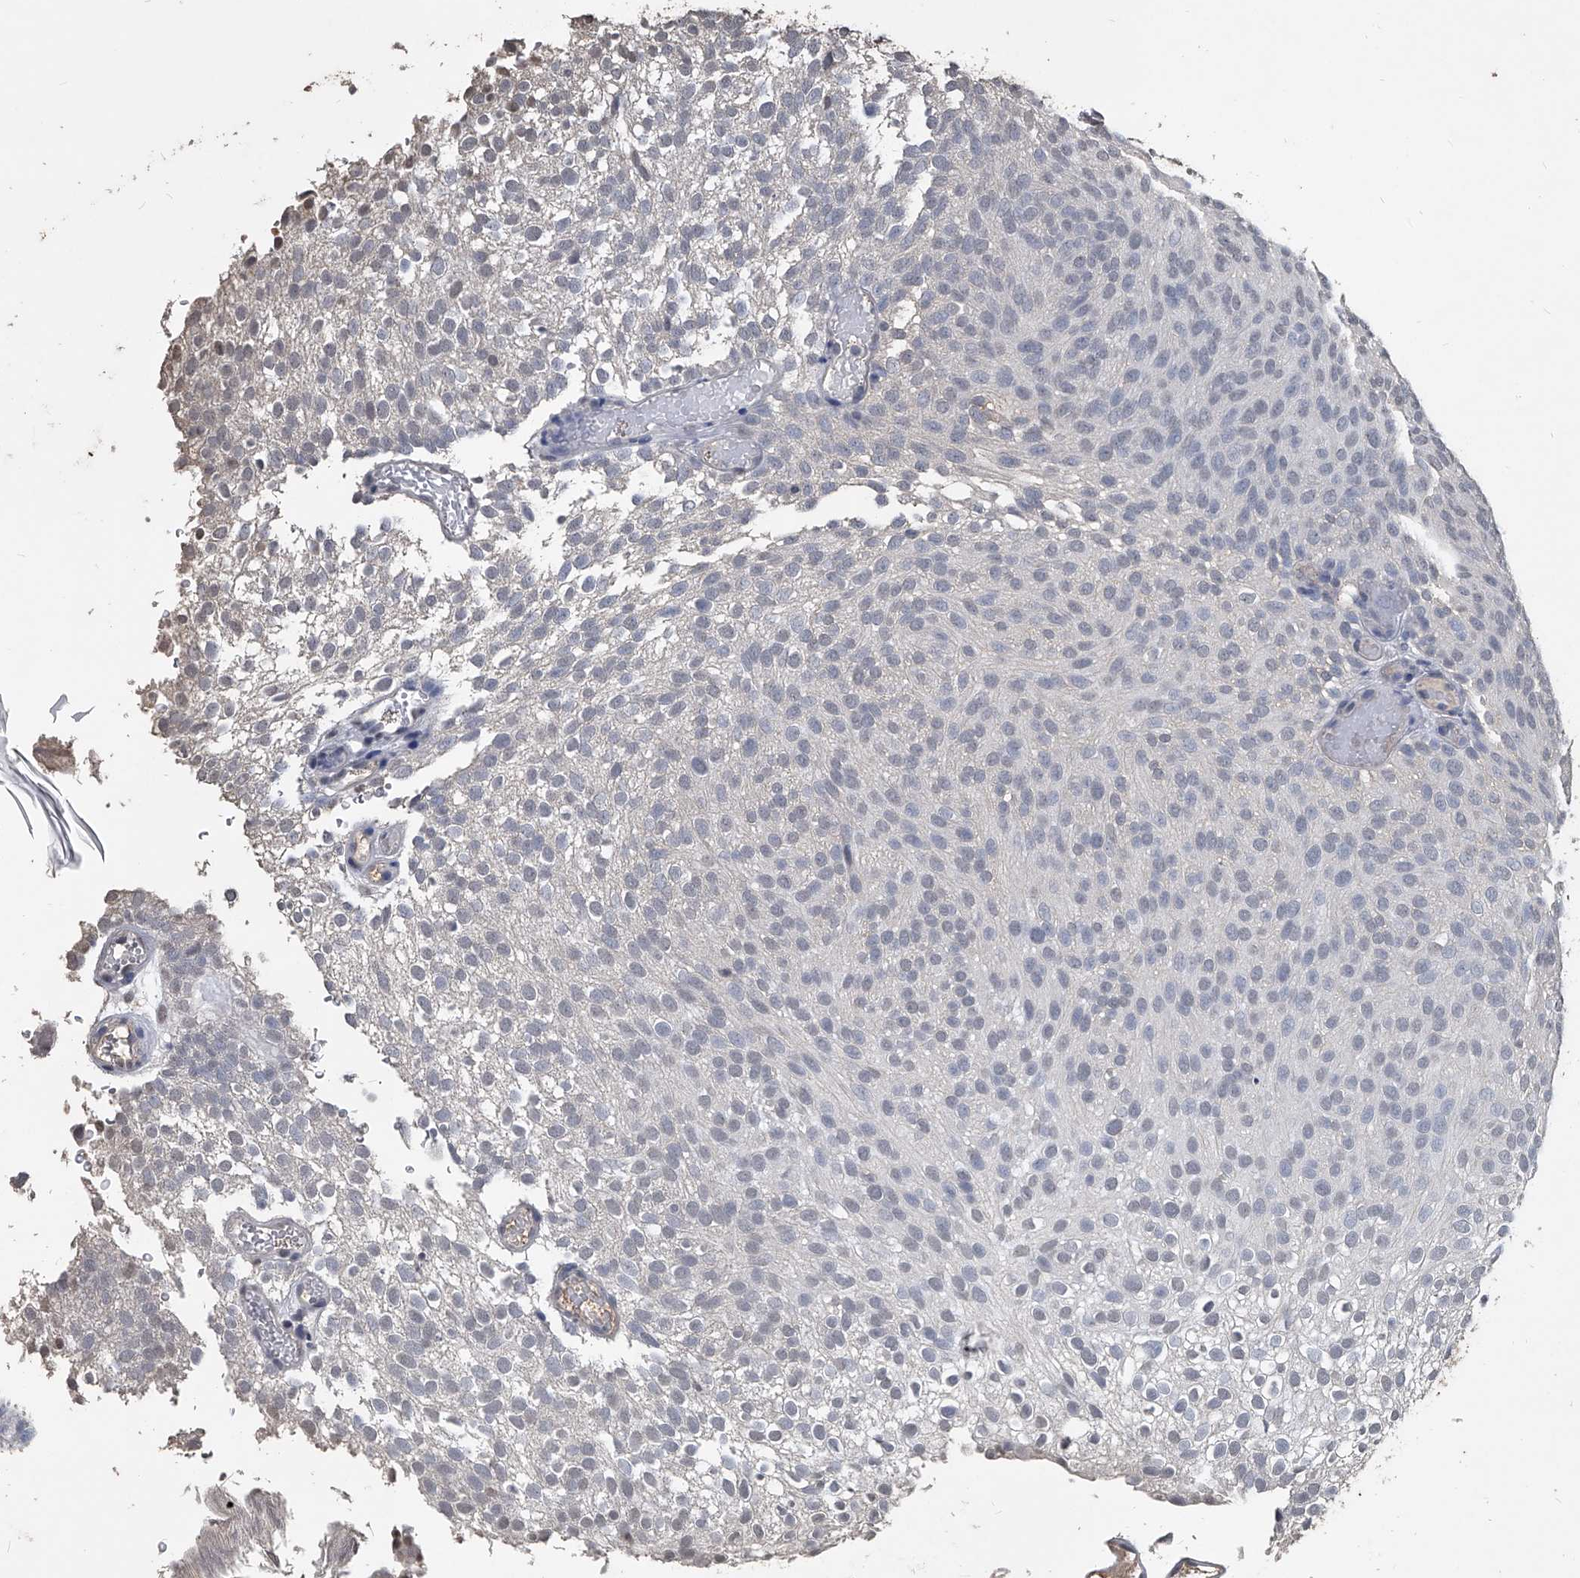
{"staining": {"intensity": "negative", "quantity": "none", "location": "none"}, "tissue": "urothelial cancer", "cell_type": "Tumor cells", "image_type": "cancer", "snomed": [{"axis": "morphology", "description": "Urothelial carcinoma, Low grade"}, {"axis": "topography", "description": "Urinary bladder"}], "caption": "Immunohistochemical staining of urothelial cancer reveals no significant expression in tumor cells.", "gene": "MATR3", "patient": {"sex": "male", "age": 78}}